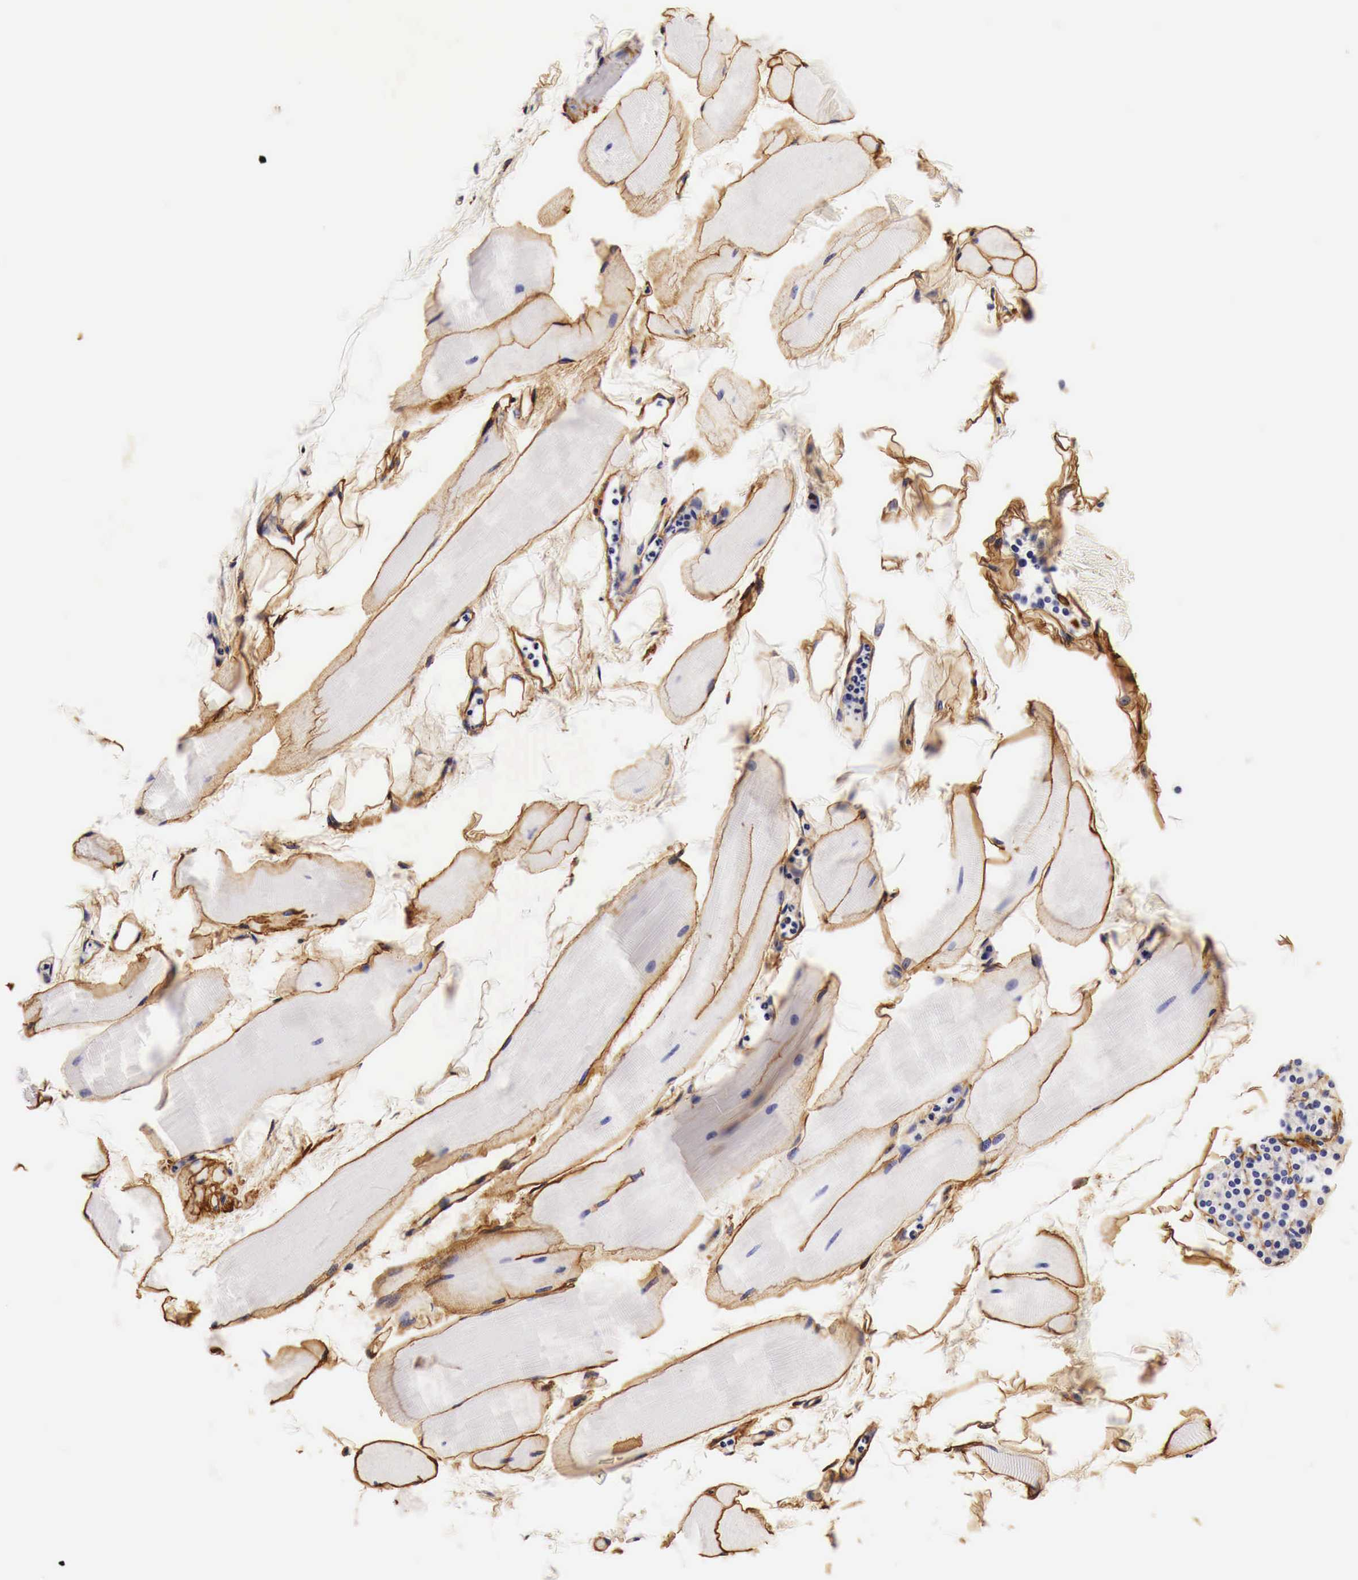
{"staining": {"intensity": "strong", "quantity": ">75%", "location": "cytoplasmic/membranous"}, "tissue": "skeletal muscle", "cell_type": "Myocytes", "image_type": "normal", "snomed": [{"axis": "morphology", "description": "Normal tissue, NOS"}, {"axis": "topography", "description": "Skeletal muscle"}, {"axis": "topography", "description": "Parathyroid gland"}], "caption": "Immunohistochemical staining of unremarkable human skeletal muscle shows strong cytoplasmic/membranous protein positivity in about >75% of myocytes.", "gene": "LAMB2", "patient": {"sex": "female", "age": 37}}